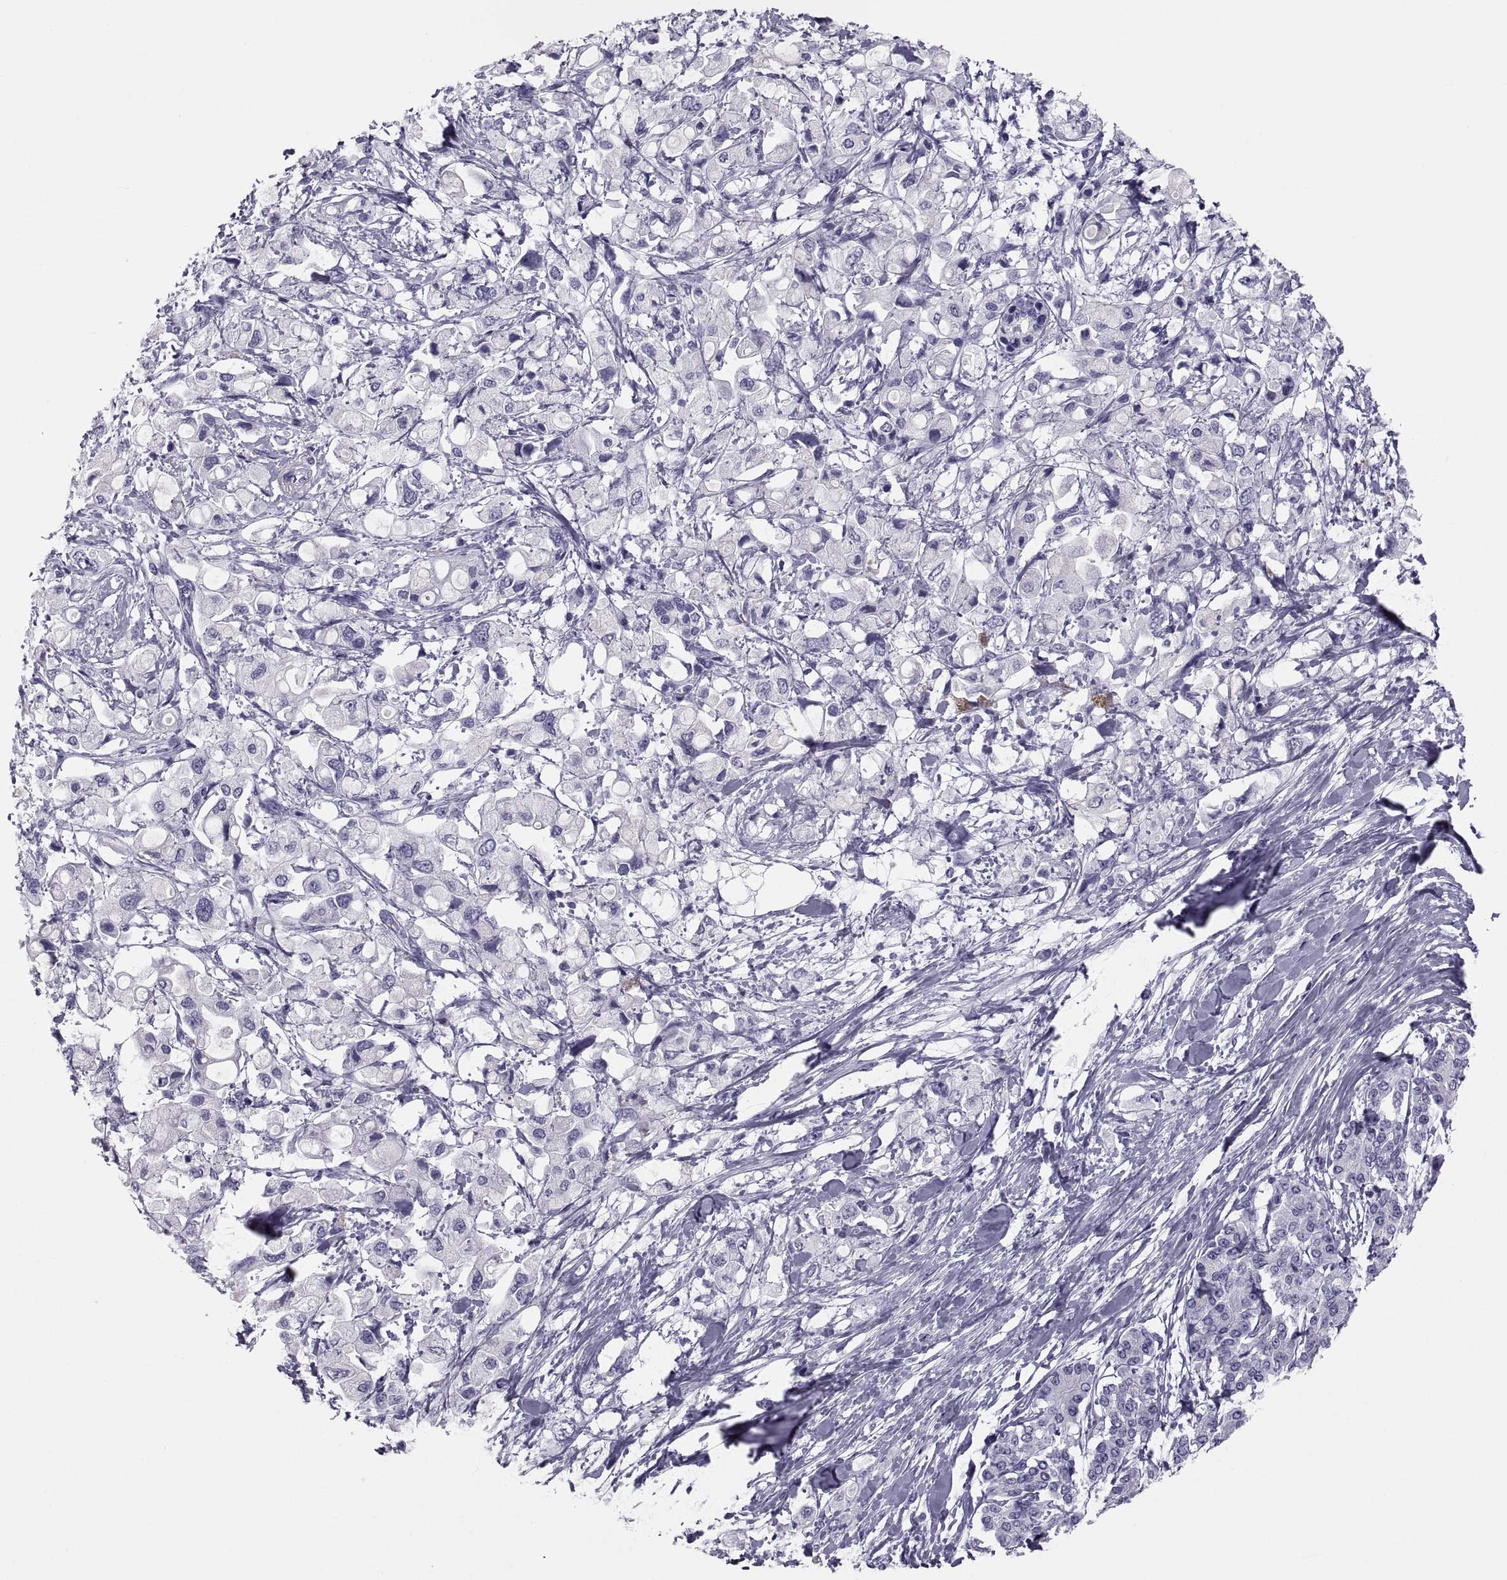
{"staining": {"intensity": "negative", "quantity": "none", "location": "none"}, "tissue": "pancreatic cancer", "cell_type": "Tumor cells", "image_type": "cancer", "snomed": [{"axis": "morphology", "description": "Adenocarcinoma, NOS"}, {"axis": "topography", "description": "Pancreas"}], "caption": "Tumor cells show no significant protein positivity in pancreatic cancer (adenocarcinoma). (DAB immunohistochemistry (IHC), high magnification).", "gene": "CRISP1", "patient": {"sex": "female", "age": 56}}